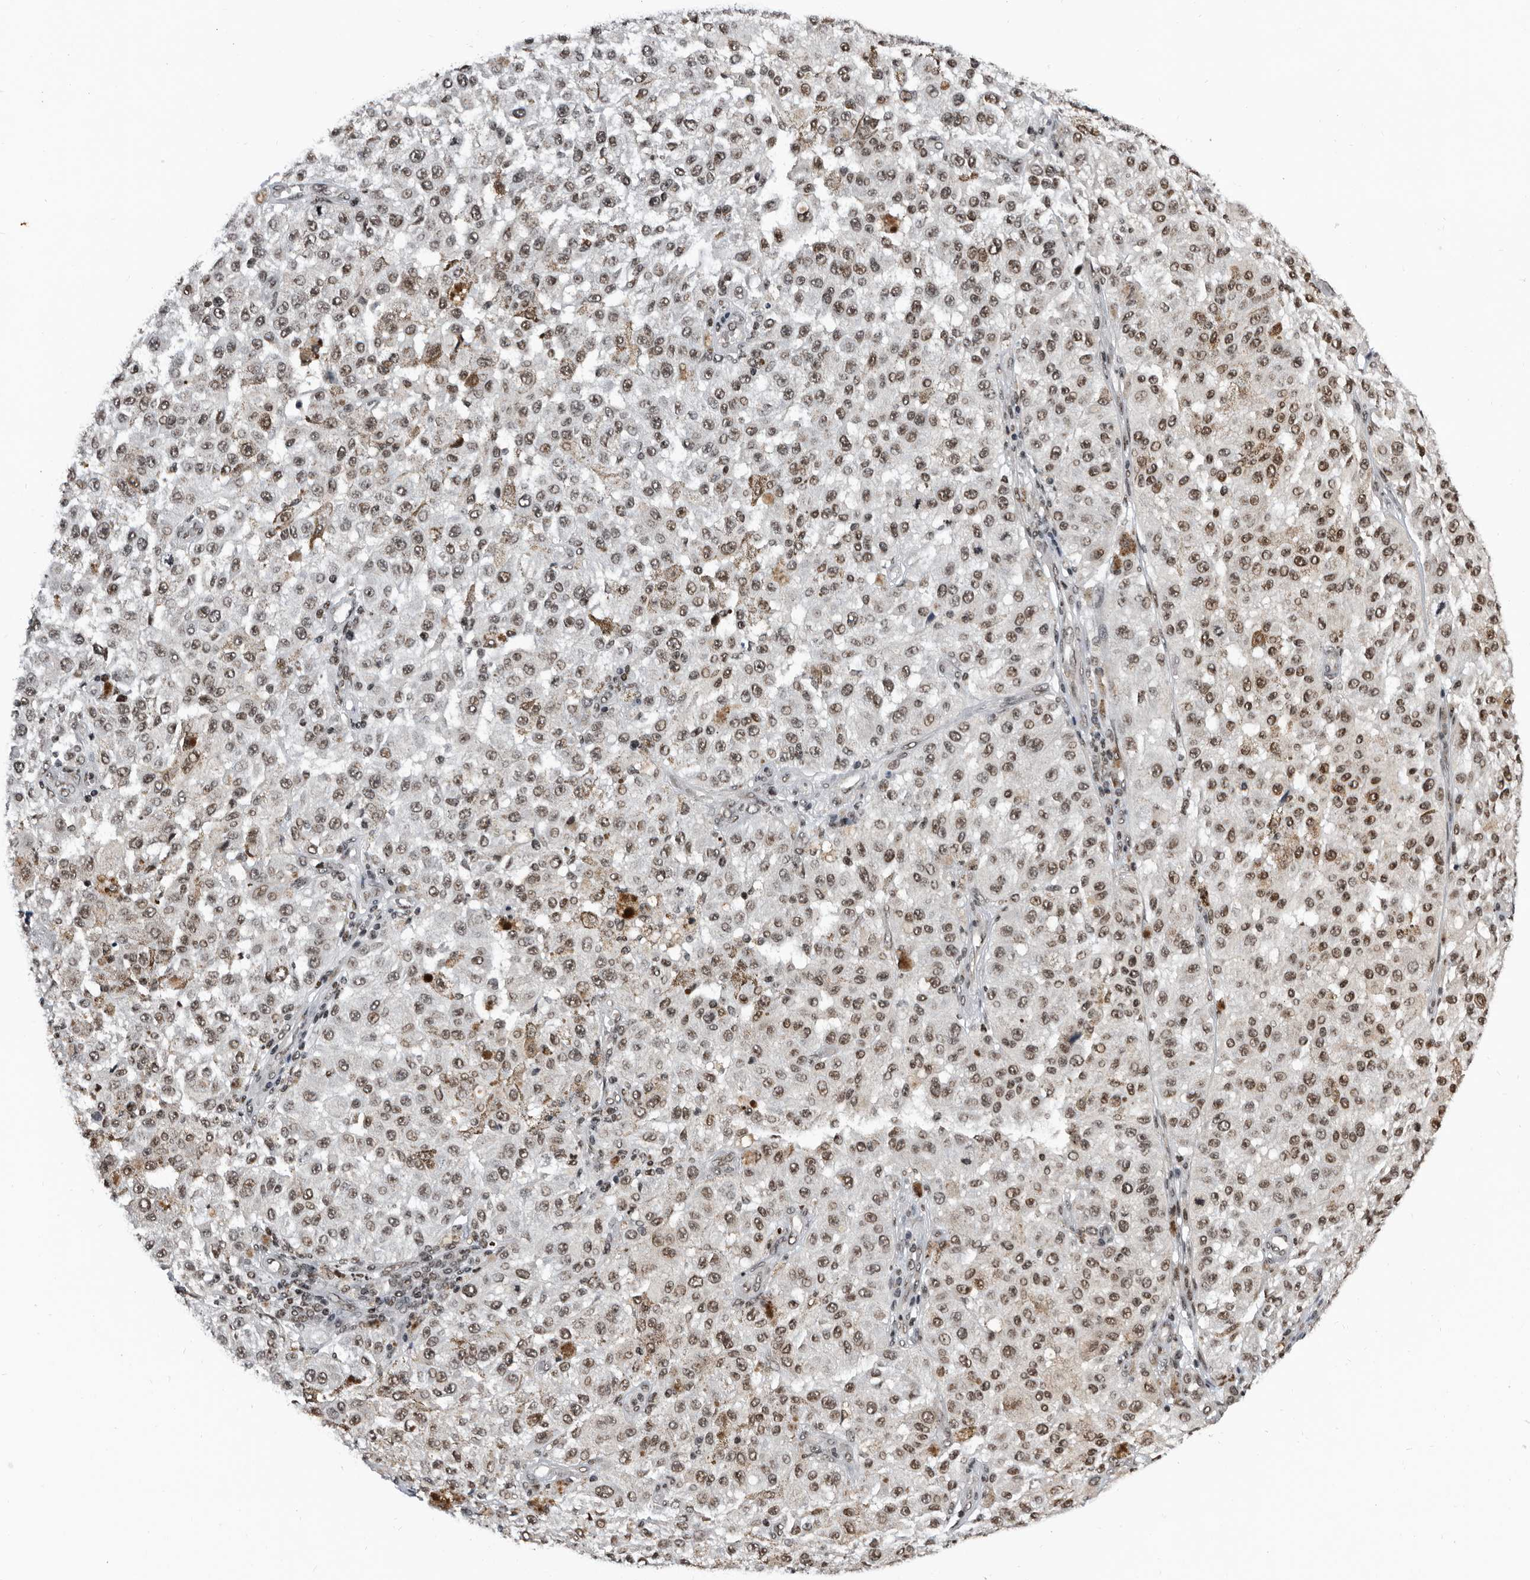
{"staining": {"intensity": "moderate", "quantity": ">75%", "location": "nuclear"}, "tissue": "melanoma", "cell_type": "Tumor cells", "image_type": "cancer", "snomed": [{"axis": "morphology", "description": "Malignant melanoma, NOS"}, {"axis": "topography", "description": "Skin"}], "caption": "An IHC photomicrograph of tumor tissue is shown. Protein staining in brown shows moderate nuclear positivity in melanoma within tumor cells. (DAB = brown stain, brightfield microscopy at high magnification).", "gene": "SNRNP48", "patient": {"sex": "female", "age": 64}}